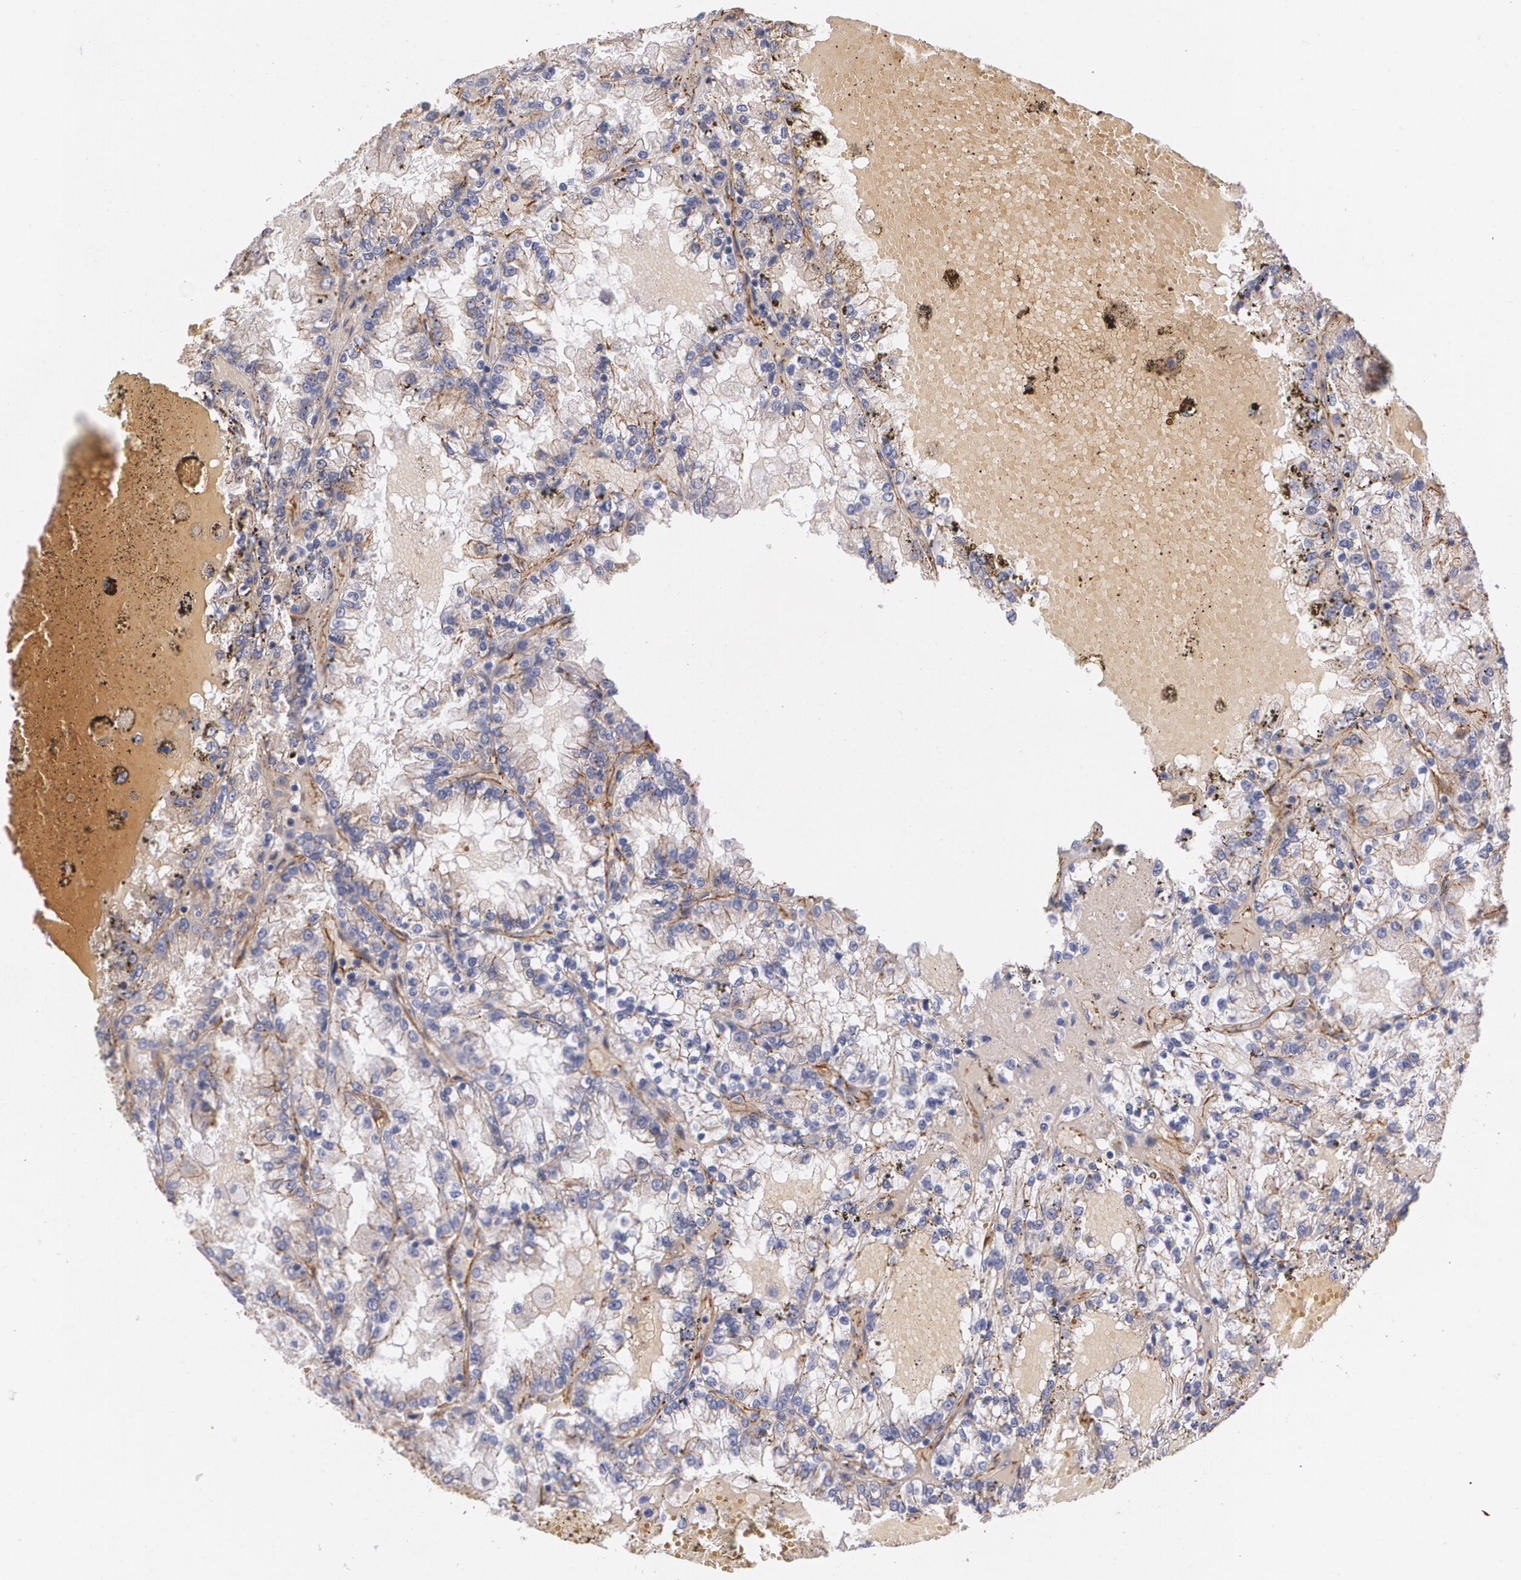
{"staining": {"intensity": "moderate", "quantity": "25%-75%", "location": "cytoplasmic/membranous"}, "tissue": "renal cancer", "cell_type": "Tumor cells", "image_type": "cancer", "snomed": [{"axis": "morphology", "description": "Adenocarcinoma, NOS"}, {"axis": "topography", "description": "Kidney"}], "caption": "A histopathology image of renal cancer stained for a protein exhibits moderate cytoplasmic/membranous brown staining in tumor cells.", "gene": "TJP1", "patient": {"sex": "female", "age": 56}}